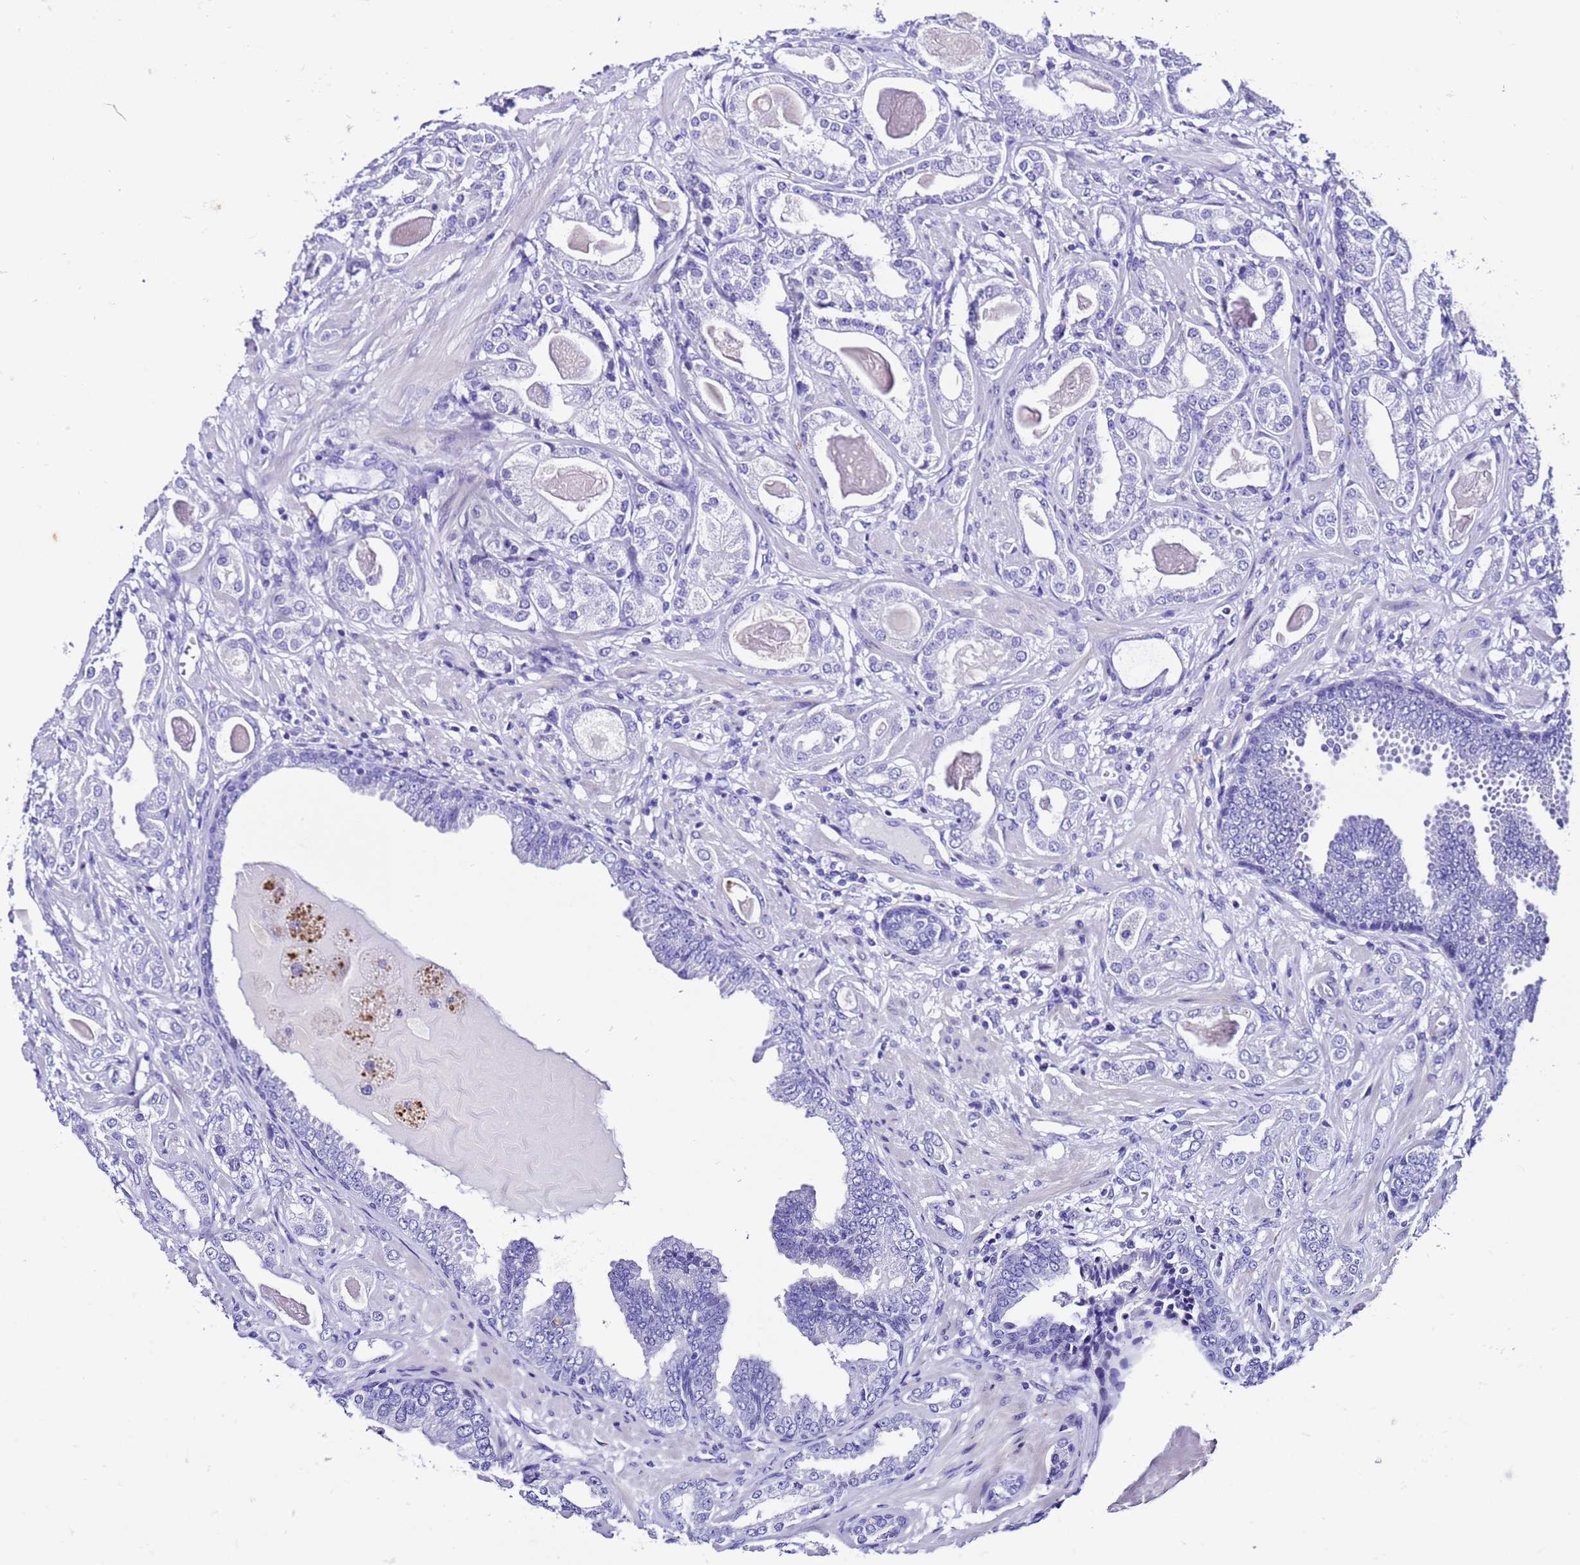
{"staining": {"intensity": "negative", "quantity": "none", "location": "none"}, "tissue": "prostate cancer", "cell_type": "Tumor cells", "image_type": "cancer", "snomed": [{"axis": "morphology", "description": "Adenocarcinoma, Low grade"}, {"axis": "topography", "description": "Prostate"}], "caption": "Low-grade adenocarcinoma (prostate) was stained to show a protein in brown. There is no significant positivity in tumor cells. (DAB immunohistochemistry, high magnification).", "gene": "ZNF417", "patient": {"sex": "male", "age": 64}}